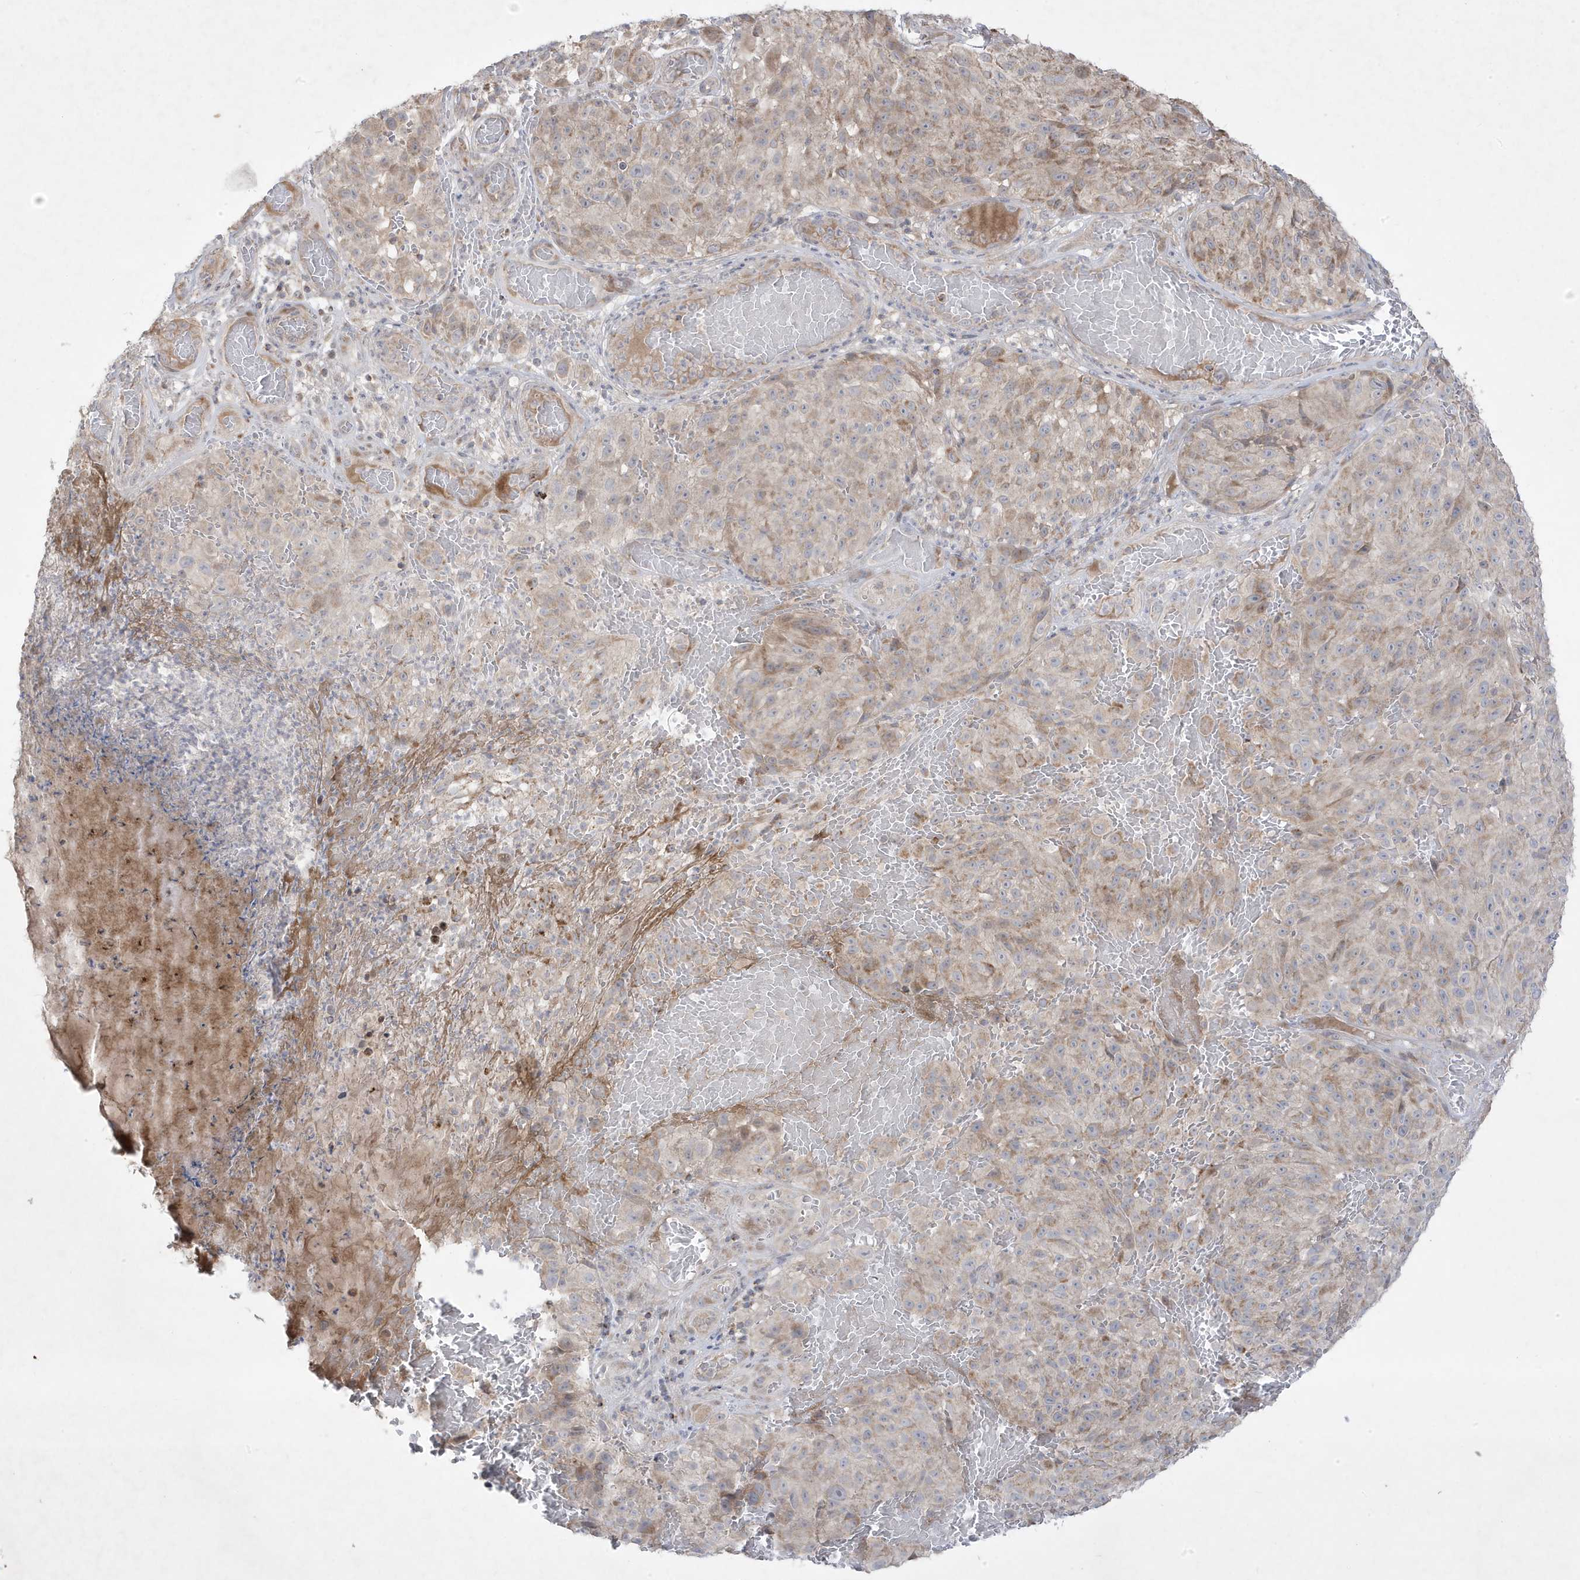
{"staining": {"intensity": "weak", "quantity": "25%-75%", "location": "cytoplasmic/membranous"}, "tissue": "melanoma", "cell_type": "Tumor cells", "image_type": "cancer", "snomed": [{"axis": "morphology", "description": "Malignant melanoma, NOS"}, {"axis": "topography", "description": "Skin"}], "caption": "Human melanoma stained with a brown dye reveals weak cytoplasmic/membranous positive staining in about 25%-75% of tumor cells.", "gene": "ADAMTSL3", "patient": {"sex": "male", "age": 83}}